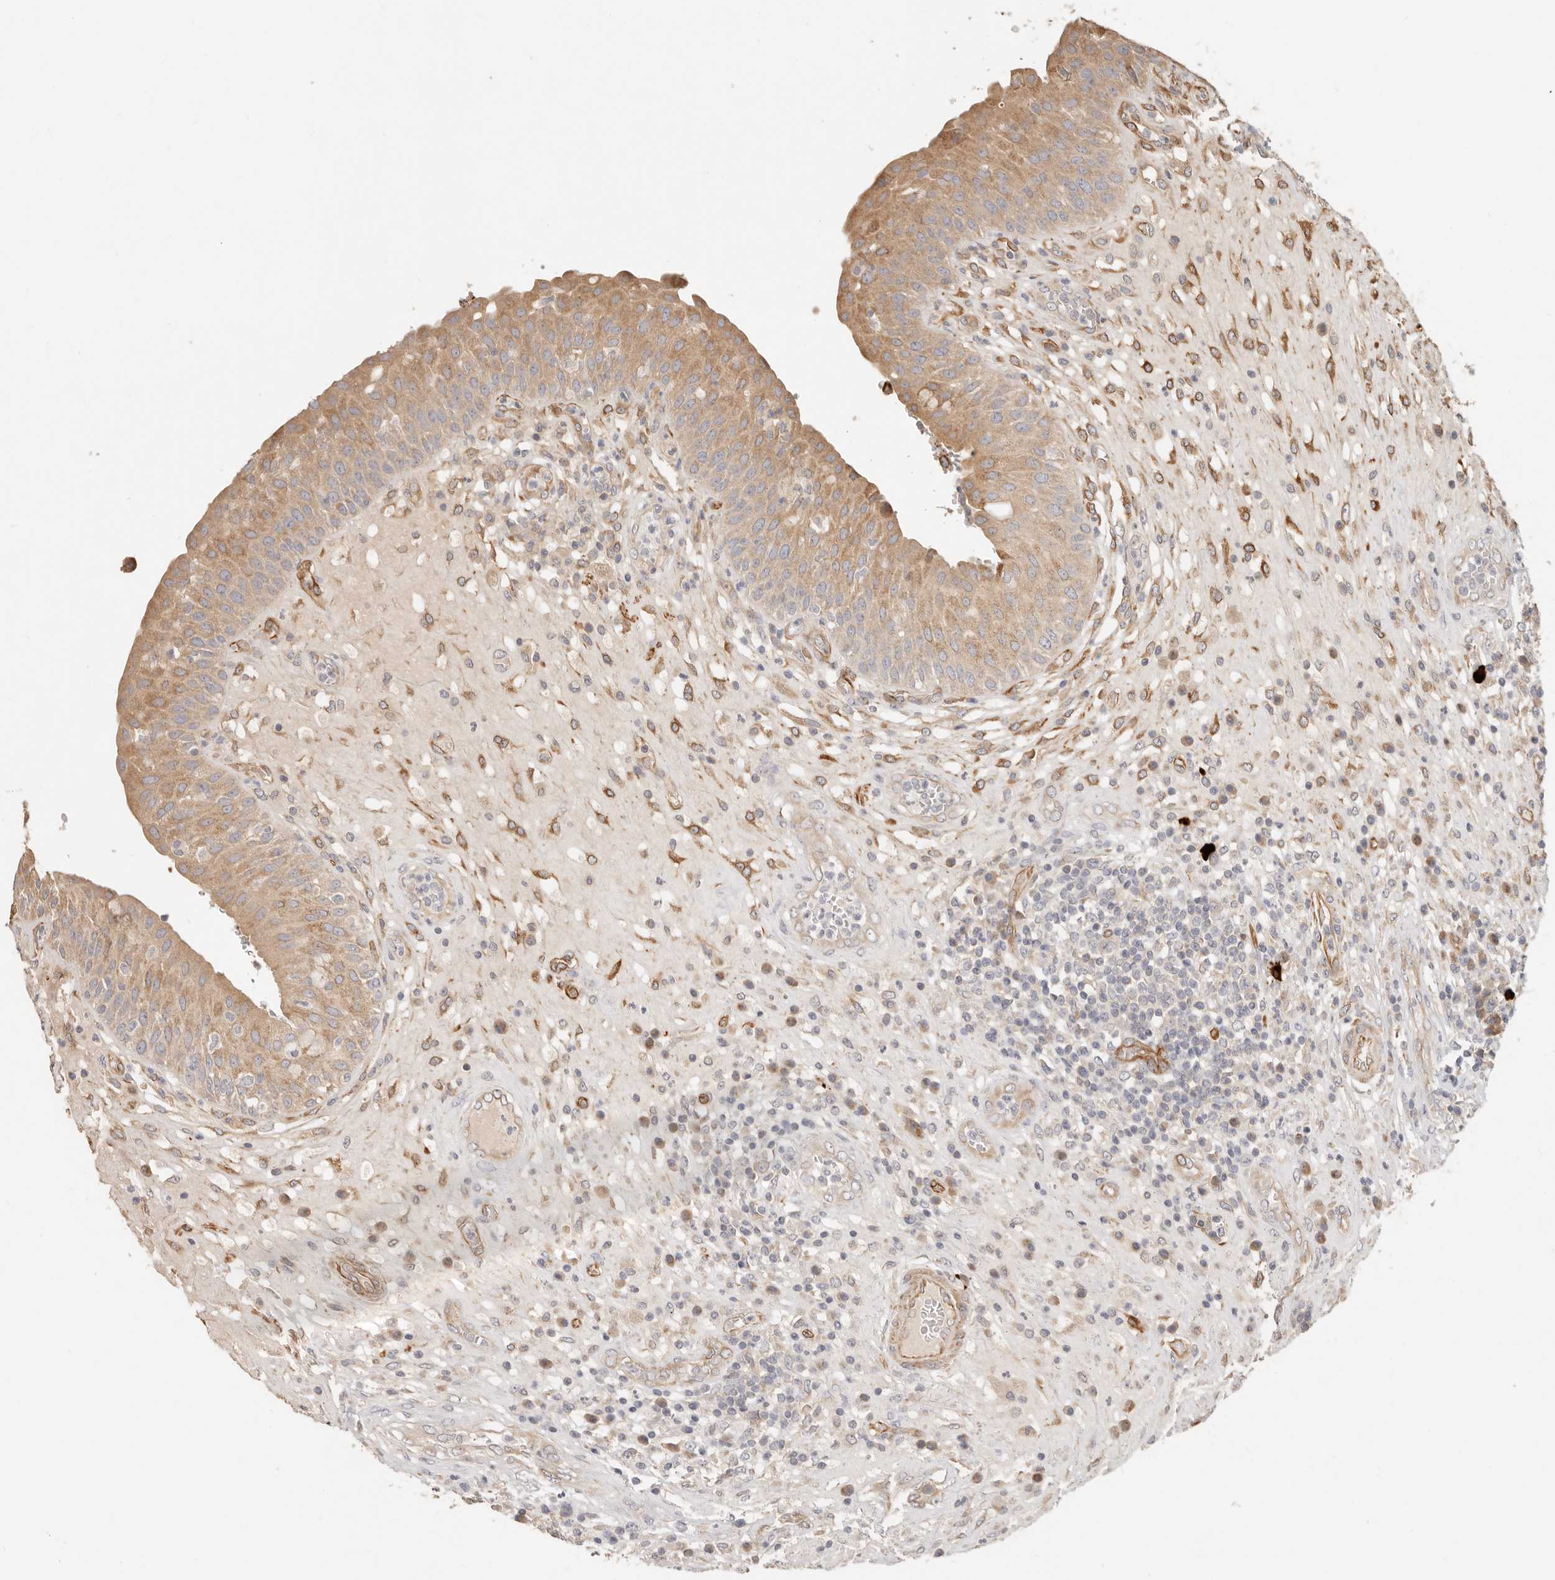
{"staining": {"intensity": "moderate", "quantity": "25%-75%", "location": "cytoplasmic/membranous"}, "tissue": "urinary bladder", "cell_type": "Urothelial cells", "image_type": "normal", "snomed": [{"axis": "morphology", "description": "Normal tissue, NOS"}, {"axis": "topography", "description": "Urinary bladder"}], "caption": "Protein staining shows moderate cytoplasmic/membranous expression in approximately 25%-75% of urothelial cells in normal urinary bladder.", "gene": "SPRING1", "patient": {"sex": "female", "age": 62}}